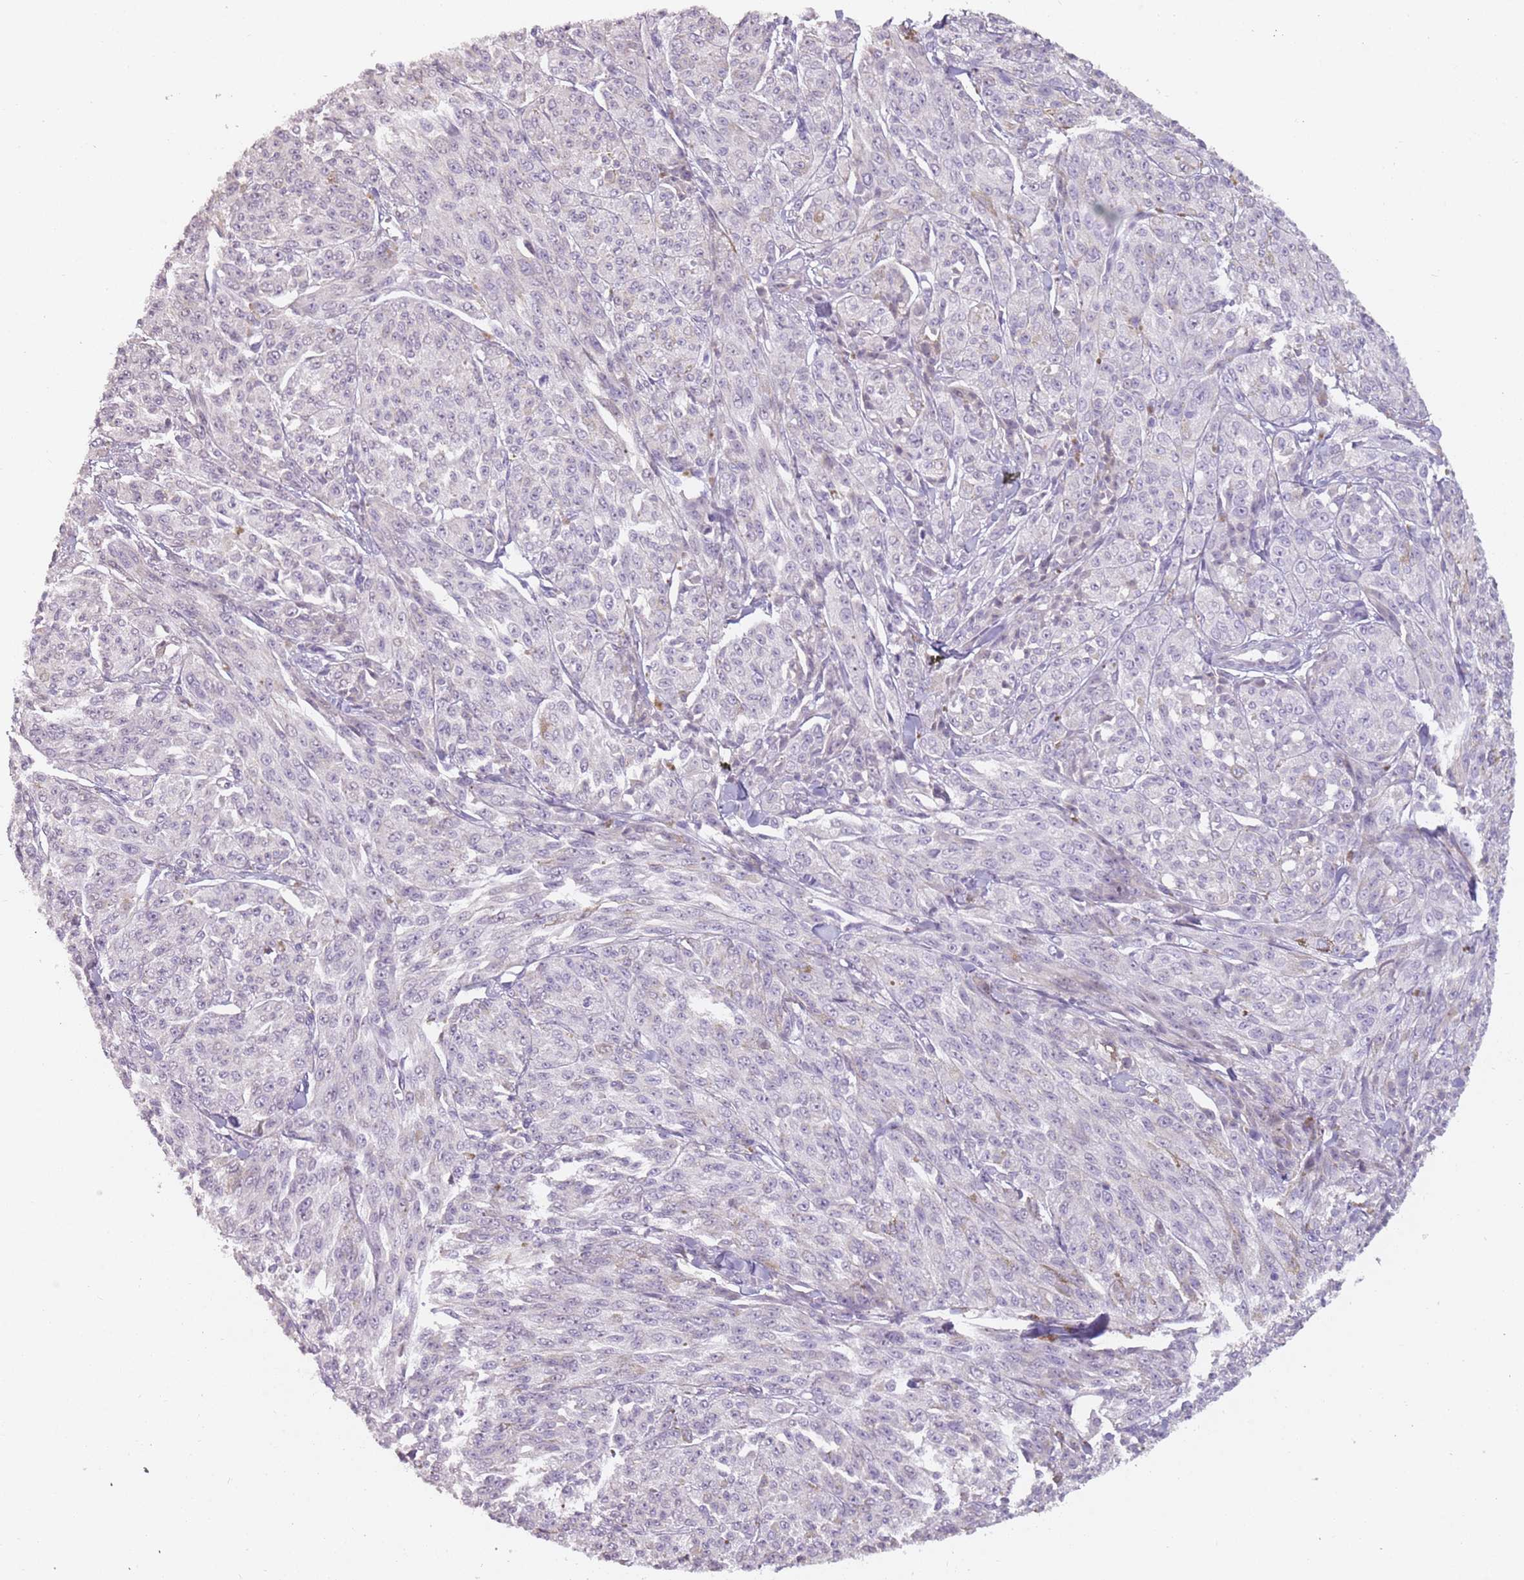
{"staining": {"intensity": "negative", "quantity": "none", "location": "none"}, "tissue": "melanoma", "cell_type": "Tumor cells", "image_type": "cancer", "snomed": [{"axis": "morphology", "description": "Malignant melanoma, NOS"}, {"axis": "topography", "description": "Skin"}], "caption": "Tumor cells are negative for protein expression in human malignant melanoma. (DAB (3,3'-diaminobenzidine) immunohistochemistry with hematoxylin counter stain).", "gene": "DDX4", "patient": {"sex": "female", "age": 52}}